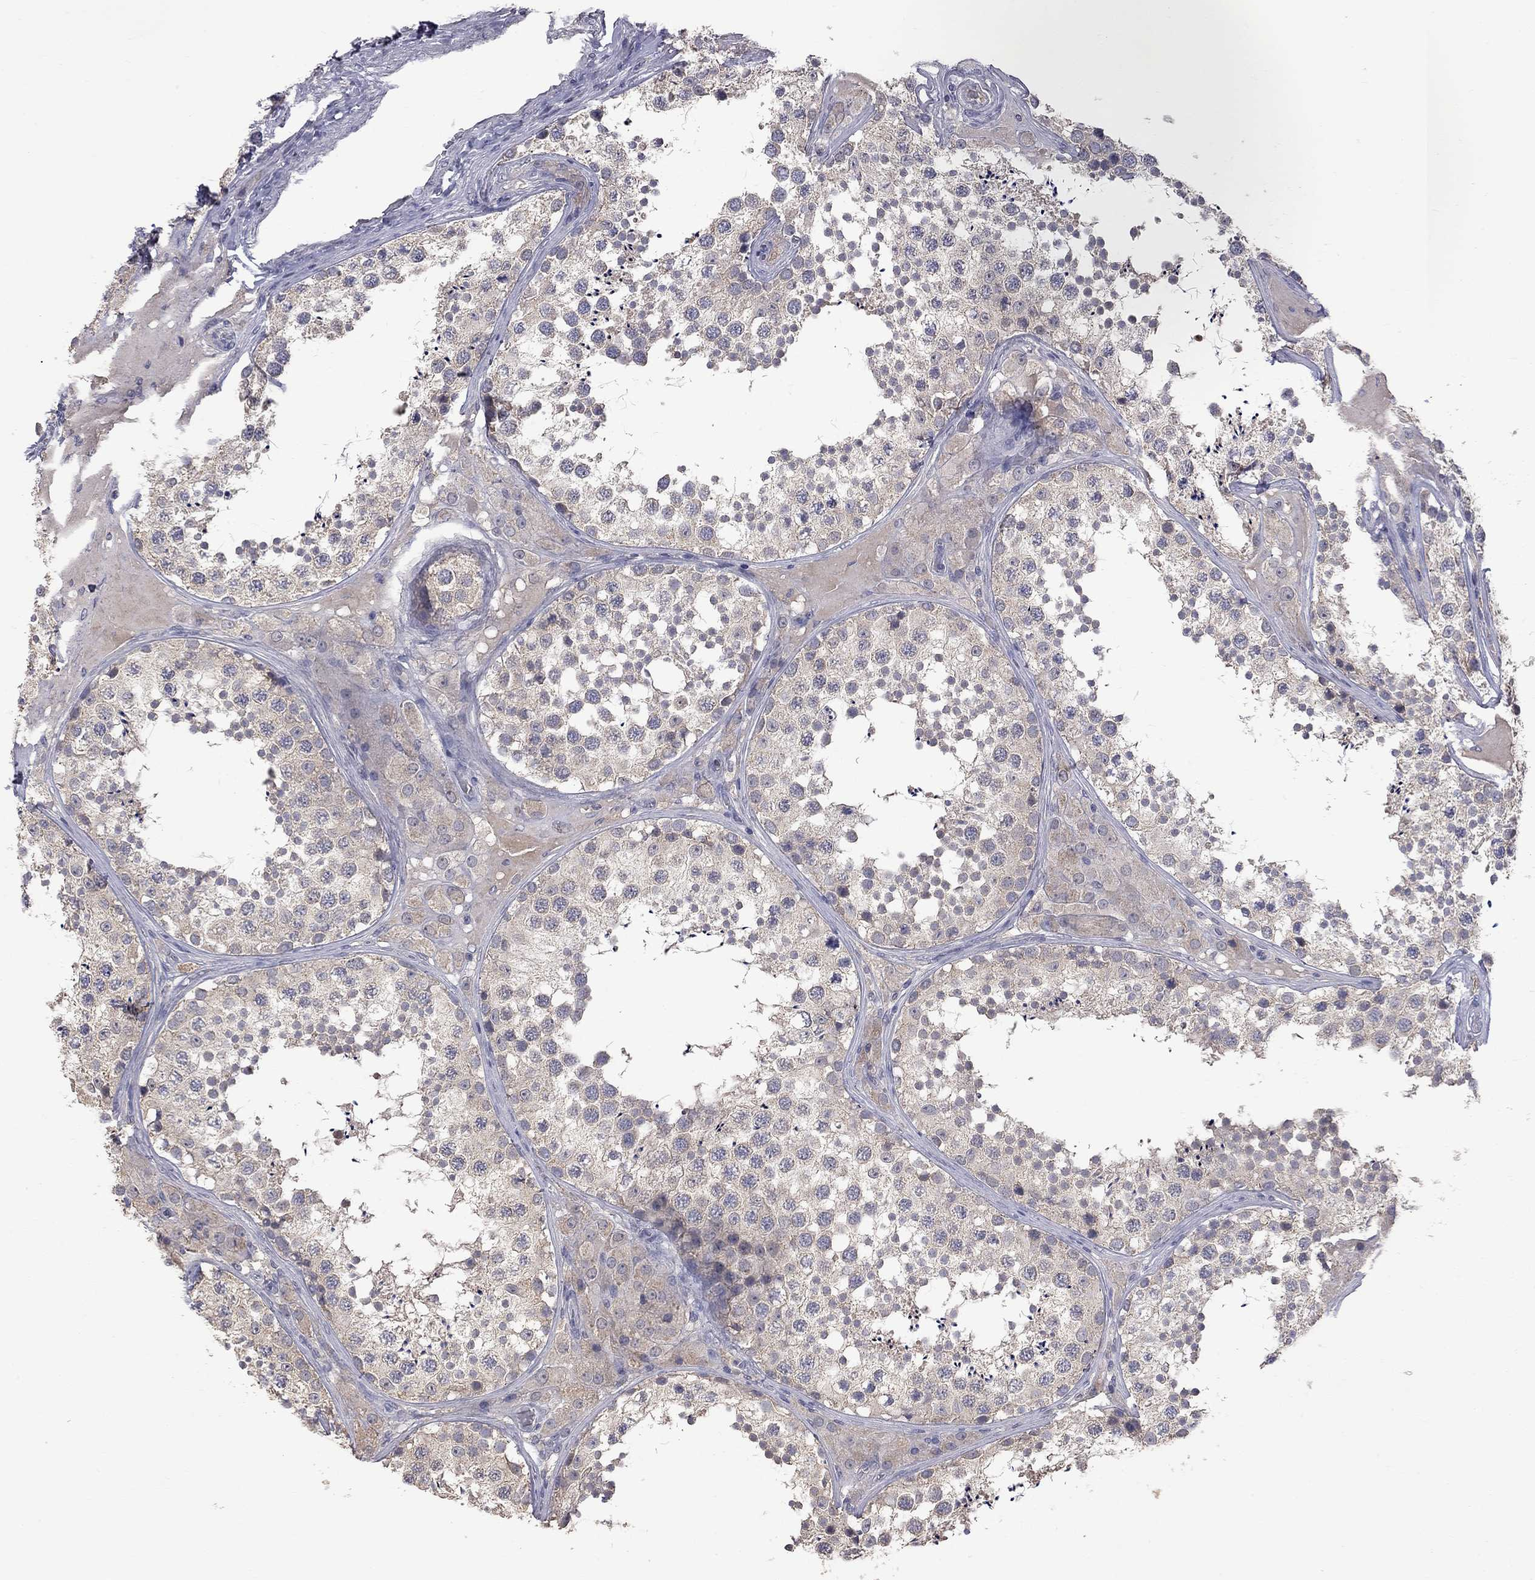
{"staining": {"intensity": "weak", "quantity": ">75%", "location": "cytoplasmic/membranous"}, "tissue": "testis", "cell_type": "Cells in seminiferous ducts", "image_type": "normal", "snomed": [{"axis": "morphology", "description": "Normal tissue, NOS"}, {"axis": "topography", "description": "Testis"}], "caption": "Immunohistochemistry histopathology image of normal testis: testis stained using IHC demonstrates low levels of weak protein expression localized specifically in the cytoplasmic/membranous of cells in seminiferous ducts, appearing as a cytoplasmic/membranous brown color.", "gene": "HTR6", "patient": {"sex": "male", "age": 34}}